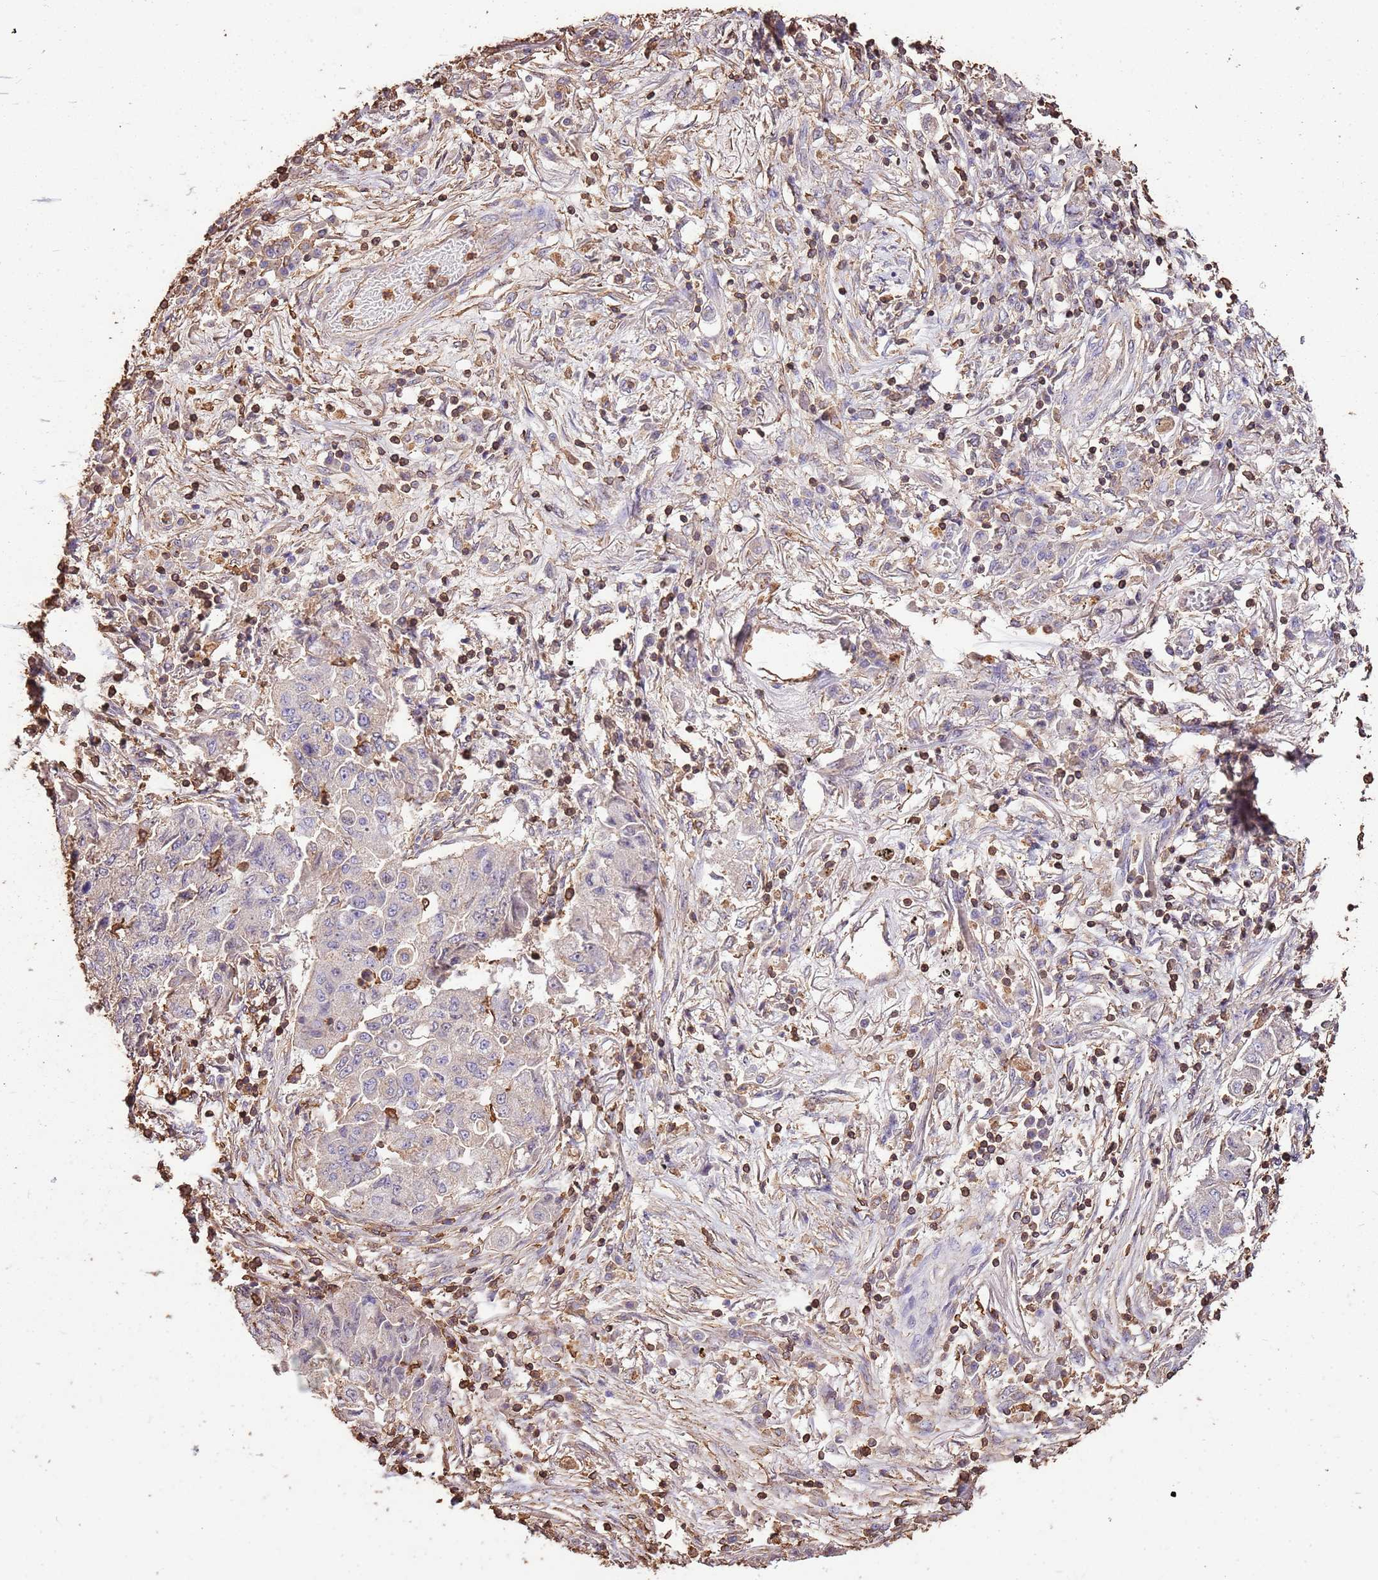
{"staining": {"intensity": "negative", "quantity": "none", "location": "none"}, "tissue": "lung cancer", "cell_type": "Tumor cells", "image_type": "cancer", "snomed": [{"axis": "morphology", "description": "Squamous cell carcinoma, NOS"}, {"axis": "topography", "description": "Lung"}], "caption": "This is an immunohistochemistry micrograph of lung cancer. There is no expression in tumor cells.", "gene": "ARL10", "patient": {"sex": "male", "age": 74}}